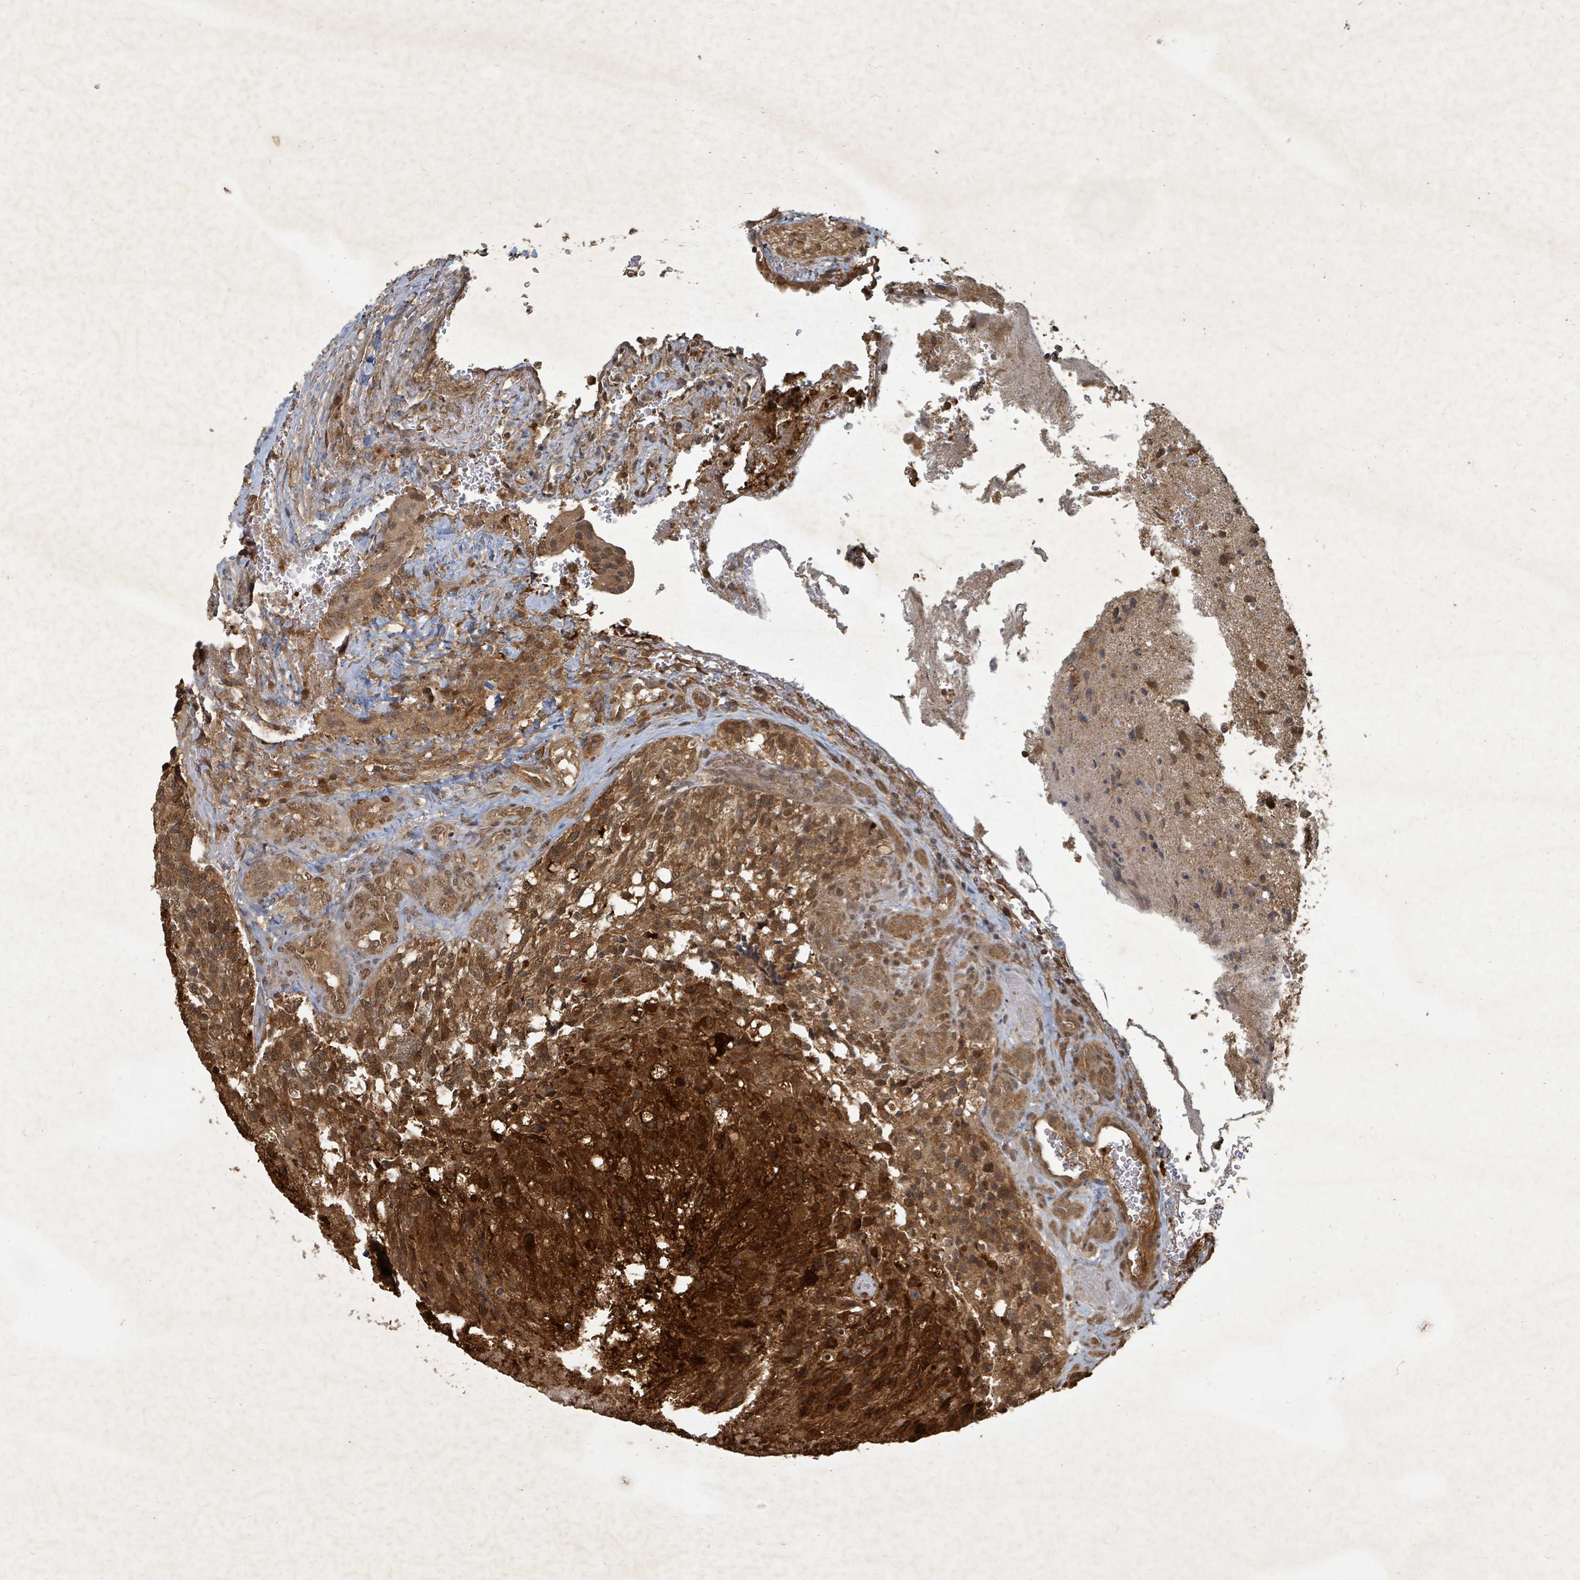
{"staining": {"intensity": "strong", "quantity": ">75%", "location": "cytoplasmic/membranous,nuclear"}, "tissue": "glioma", "cell_type": "Tumor cells", "image_type": "cancer", "snomed": [{"axis": "morphology", "description": "Normal tissue, NOS"}, {"axis": "morphology", "description": "Glioma, malignant, High grade"}, {"axis": "topography", "description": "Cerebral cortex"}], "caption": "Protein analysis of glioma tissue reveals strong cytoplasmic/membranous and nuclear staining in approximately >75% of tumor cells.", "gene": "KDM4E", "patient": {"sex": "male", "age": 56}}